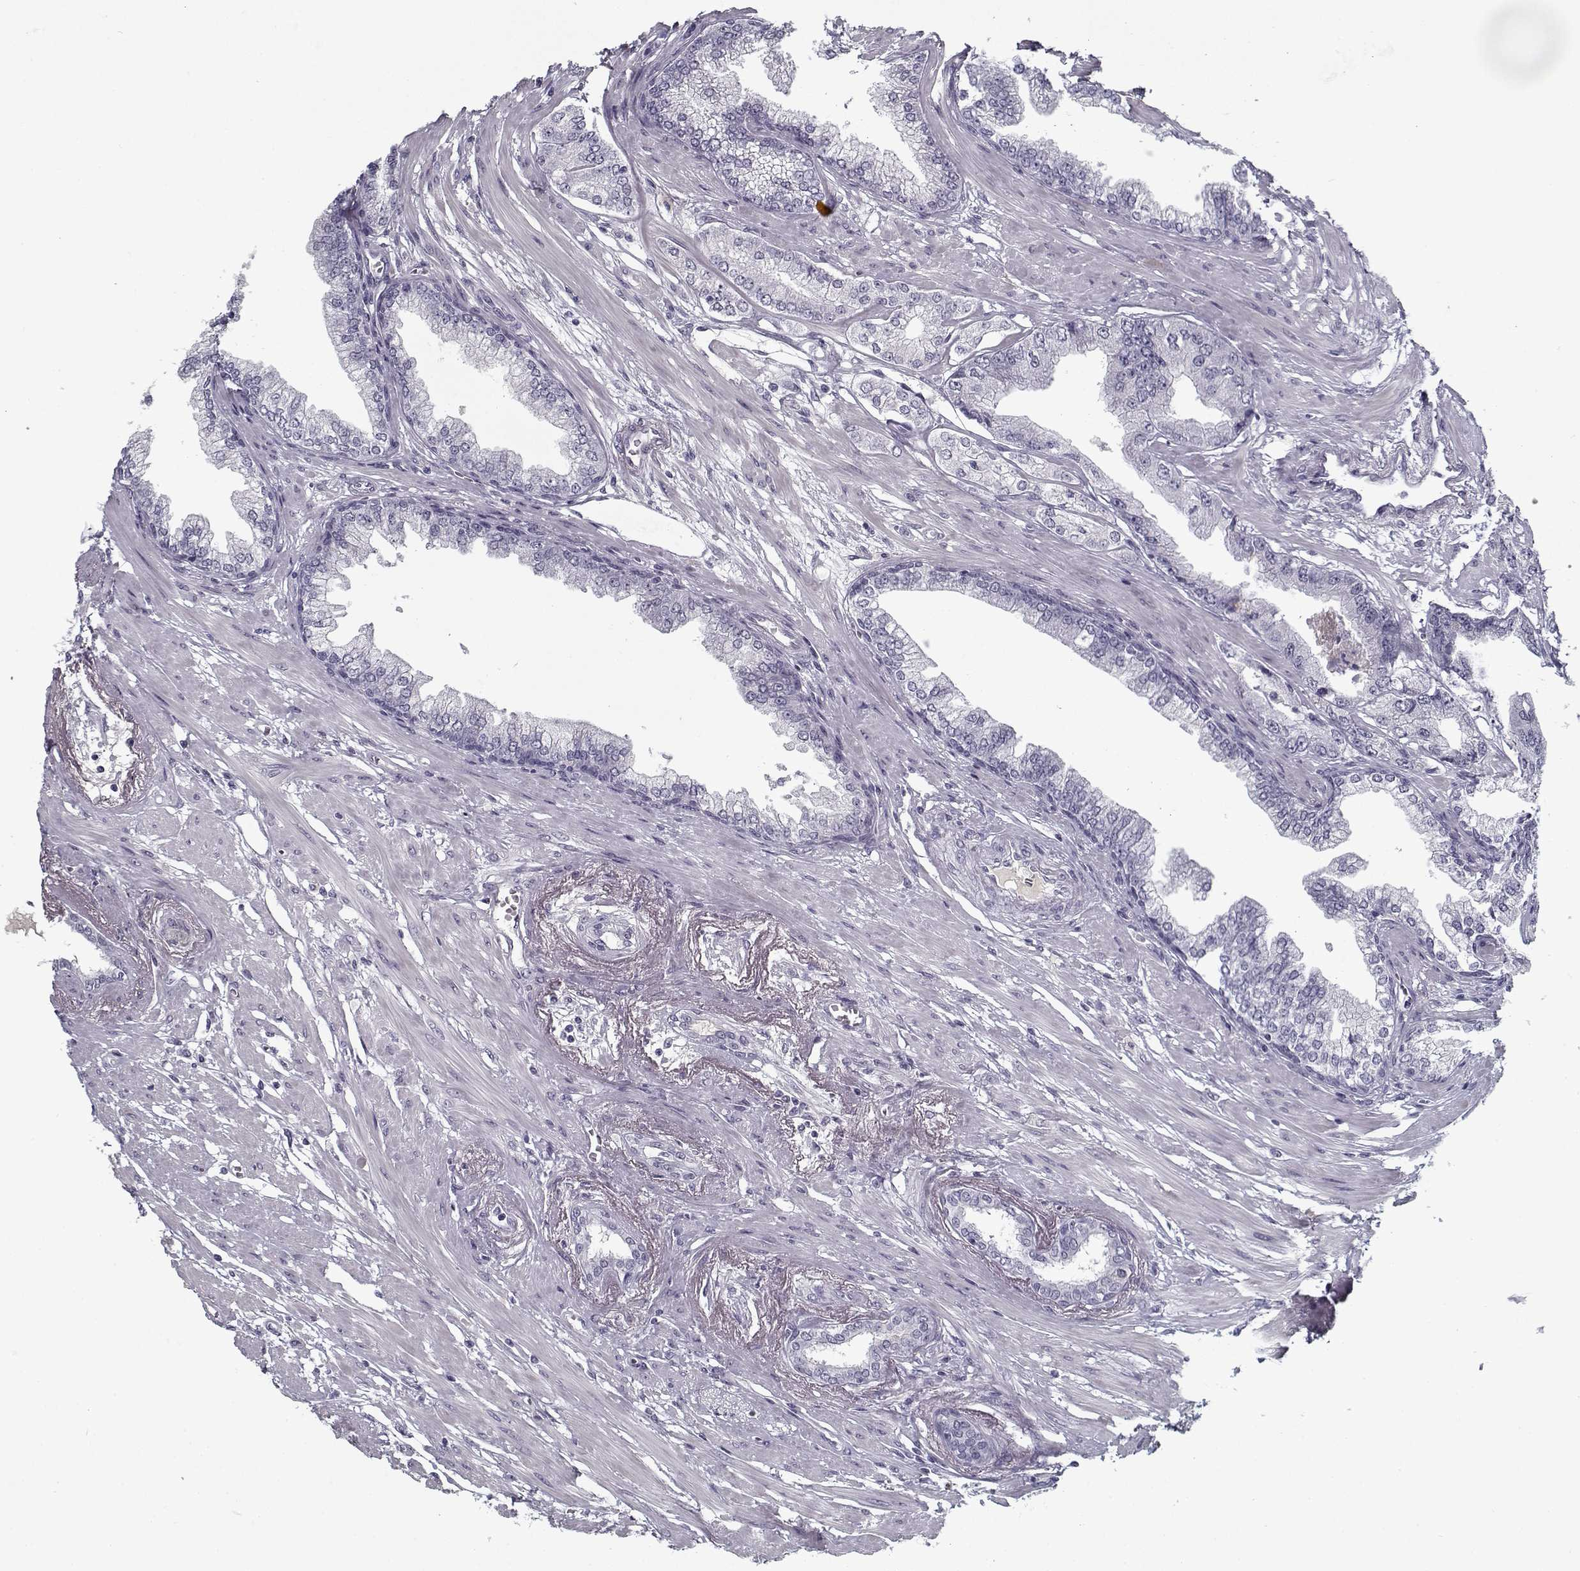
{"staining": {"intensity": "negative", "quantity": "none", "location": "none"}, "tissue": "prostate cancer", "cell_type": "Tumor cells", "image_type": "cancer", "snomed": [{"axis": "morphology", "description": "Adenocarcinoma, Low grade"}, {"axis": "topography", "description": "Prostate"}], "caption": "This histopathology image is of adenocarcinoma (low-grade) (prostate) stained with immunohistochemistry to label a protein in brown with the nuclei are counter-stained blue. There is no positivity in tumor cells. The staining is performed using DAB (3,3'-diaminobenzidine) brown chromogen with nuclei counter-stained in using hematoxylin.", "gene": "SPACA9", "patient": {"sex": "male", "age": 60}}